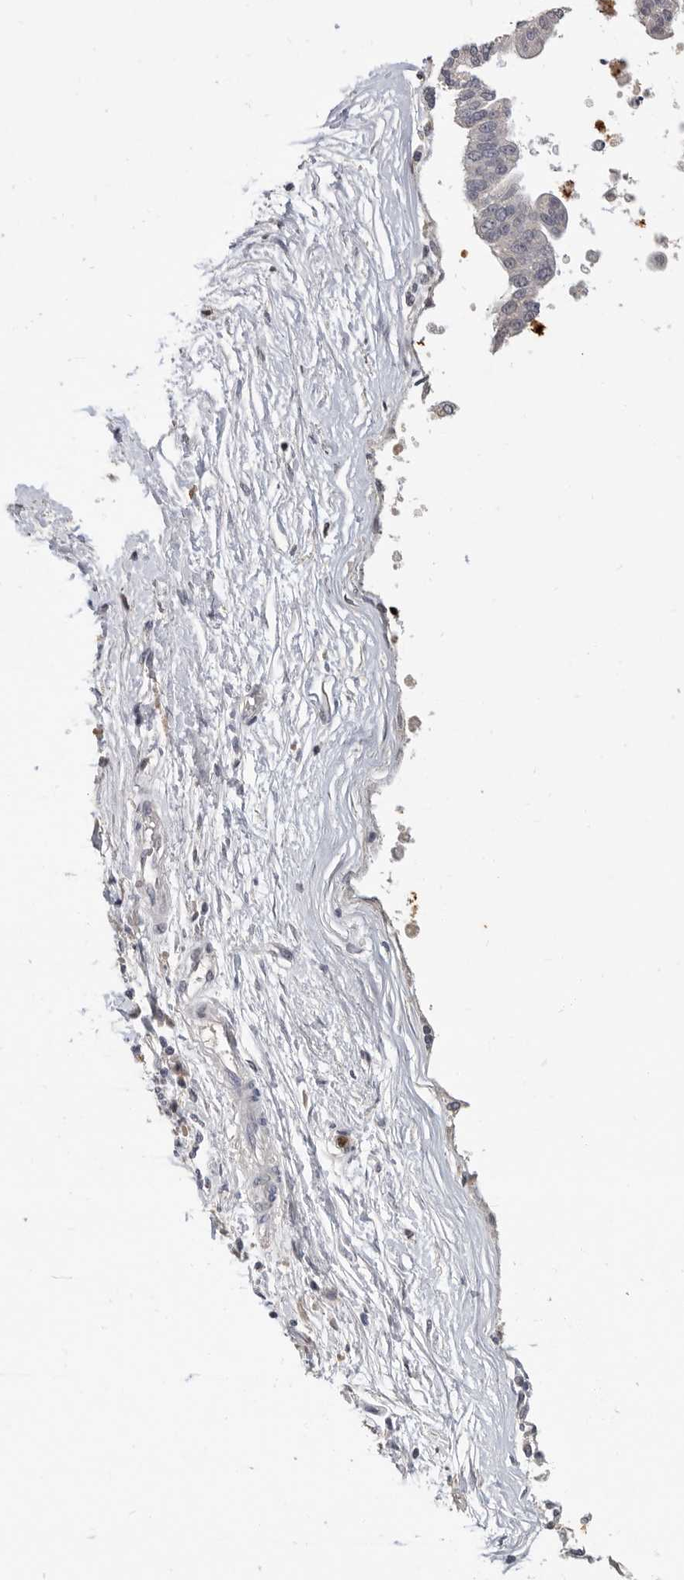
{"staining": {"intensity": "negative", "quantity": "none", "location": "none"}, "tissue": "pancreatic cancer", "cell_type": "Tumor cells", "image_type": "cancer", "snomed": [{"axis": "morphology", "description": "Adenocarcinoma, NOS"}, {"axis": "topography", "description": "Pancreas"}], "caption": "Pancreatic cancer was stained to show a protein in brown. There is no significant expression in tumor cells.", "gene": "LTBR", "patient": {"sex": "male", "age": 72}}